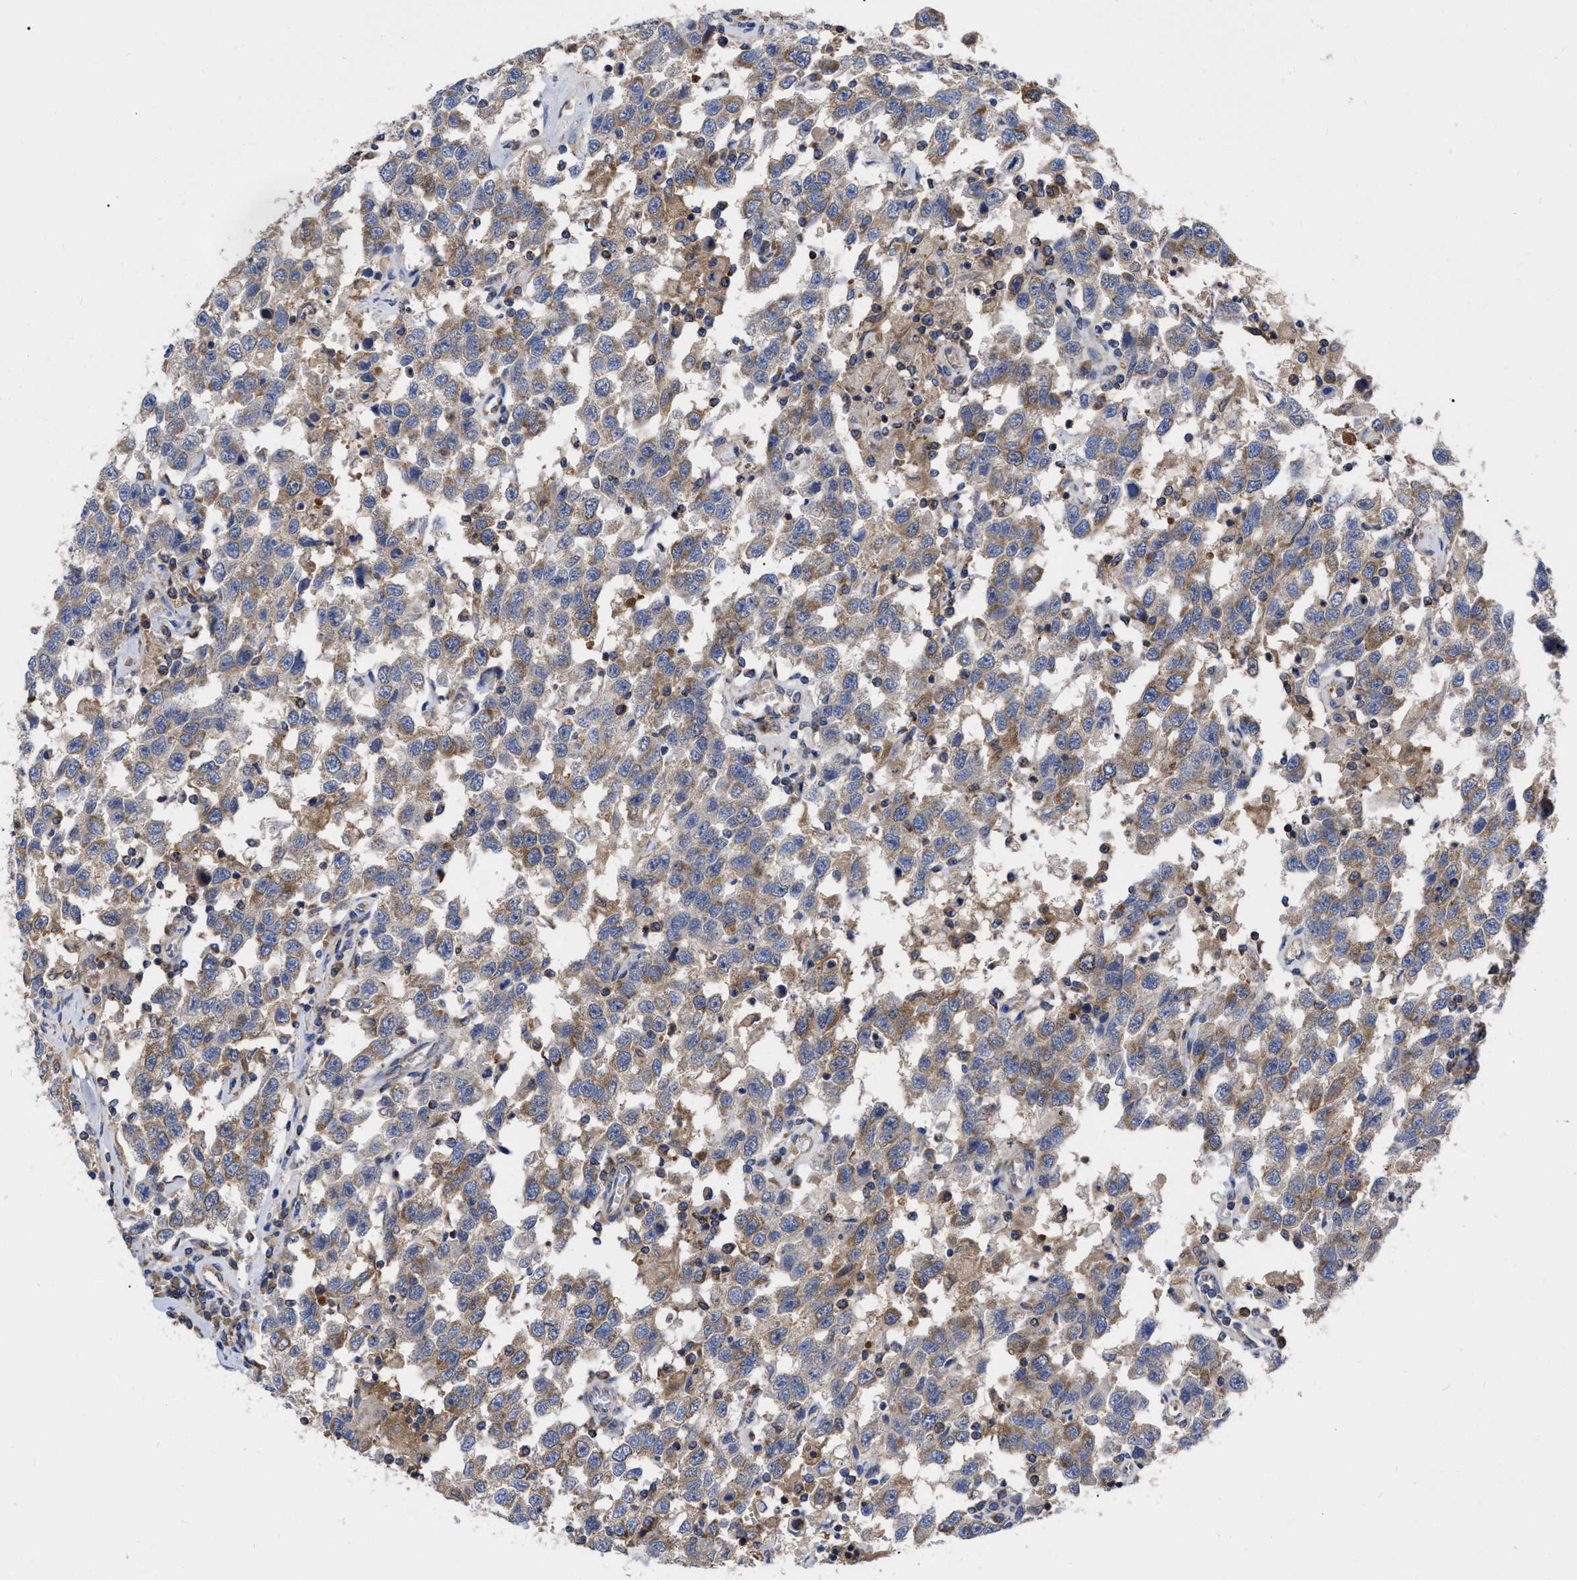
{"staining": {"intensity": "moderate", "quantity": "25%-75%", "location": "cytoplasmic/membranous"}, "tissue": "testis cancer", "cell_type": "Tumor cells", "image_type": "cancer", "snomed": [{"axis": "morphology", "description": "Seminoma, NOS"}, {"axis": "topography", "description": "Testis"}], "caption": "Brown immunohistochemical staining in testis seminoma exhibits moderate cytoplasmic/membranous expression in about 25%-75% of tumor cells.", "gene": "CDKN2C", "patient": {"sex": "male", "age": 41}}